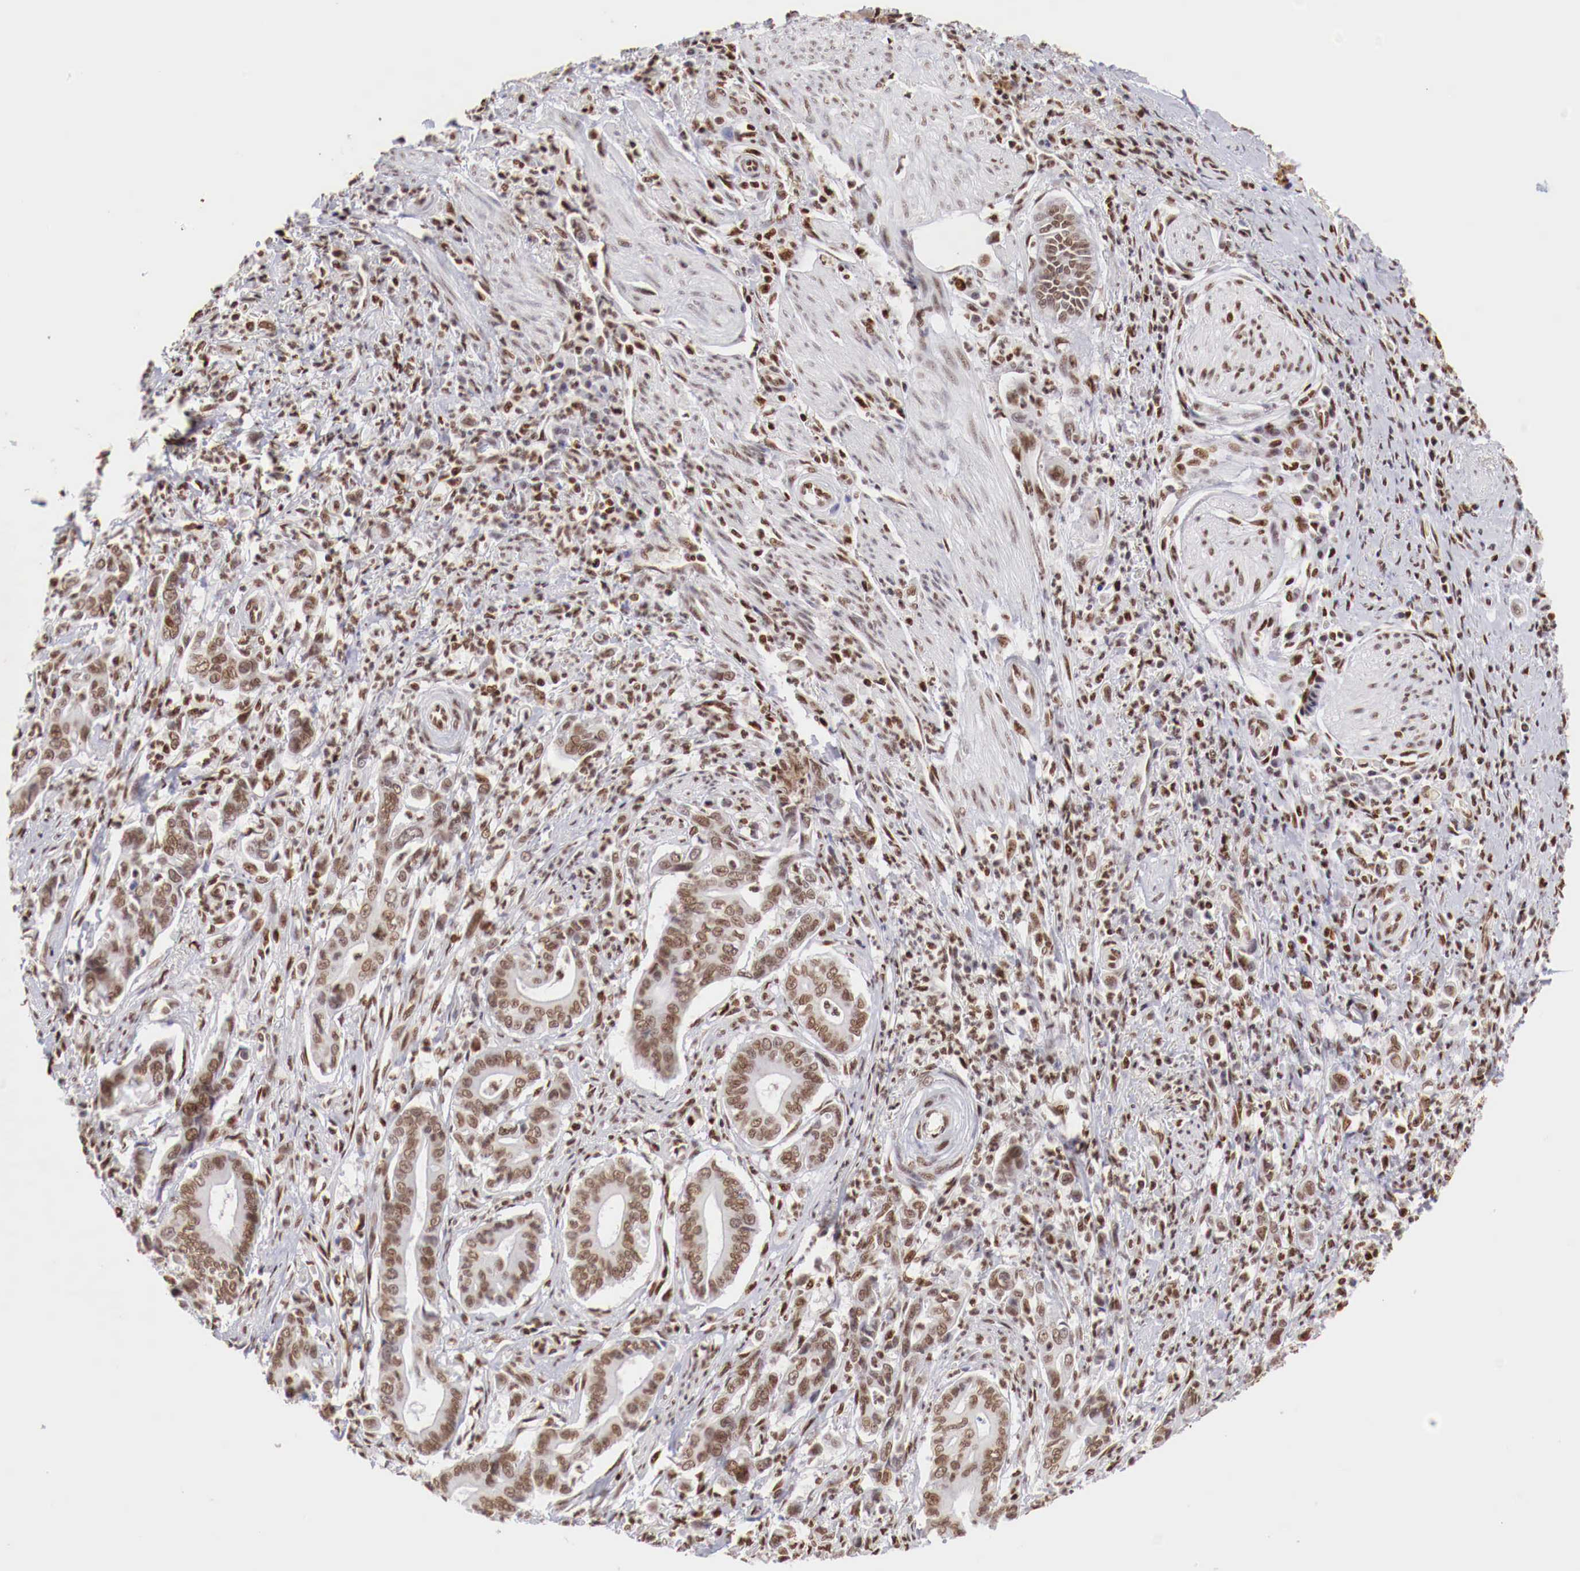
{"staining": {"intensity": "moderate", "quantity": ">75%", "location": "nuclear"}, "tissue": "stomach cancer", "cell_type": "Tumor cells", "image_type": "cancer", "snomed": [{"axis": "morphology", "description": "Adenocarcinoma, NOS"}, {"axis": "topography", "description": "Stomach"}], "caption": "A medium amount of moderate nuclear expression is present in about >75% of tumor cells in stomach adenocarcinoma tissue. (IHC, brightfield microscopy, high magnification).", "gene": "MAX", "patient": {"sex": "female", "age": 76}}